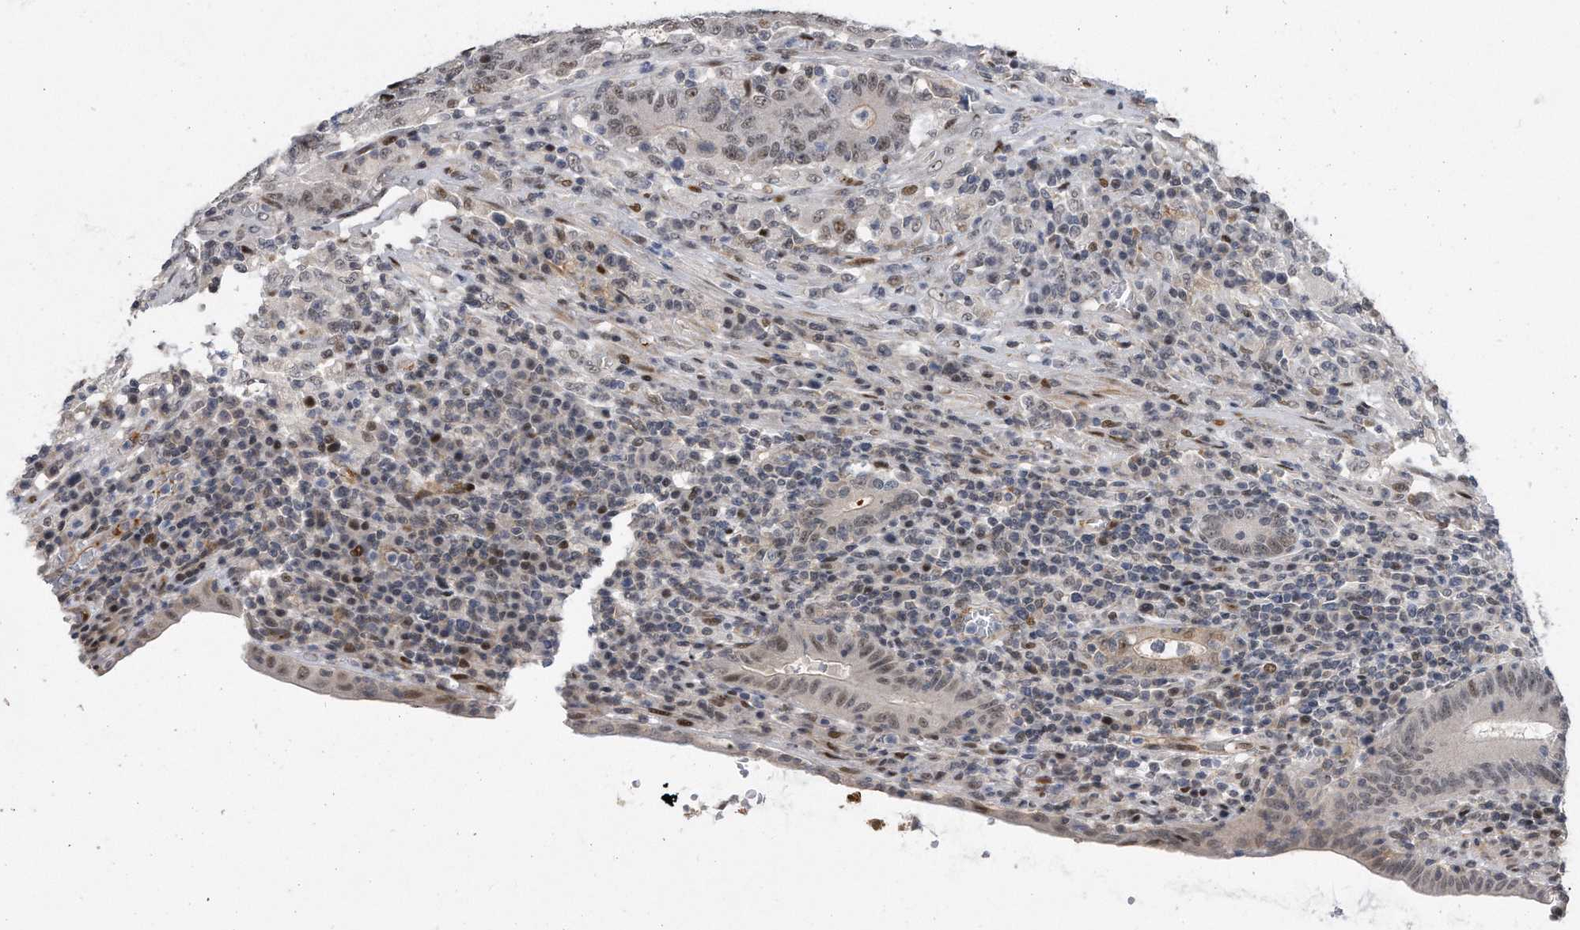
{"staining": {"intensity": "weak", "quantity": ">75%", "location": "nuclear"}, "tissue": "colorectal cancer", "cell_type": "Tumor cells", "image_type": "cancer", "snomed": [{"axis": "morphology", "description": "Normal tissue, NOS"}, {"axis": "morphology", "description": "Adenocarcinoma, NOS"}, {"axis": "topography", "description": "Colon"}], "caption": "Protein expression analysis of adenocarcinoma (colorectal) reveals weak nuclear staining in approximately >75% of tumor cells.", "gene": "PGBD2", "patient": {"sex": "female", "age": 75}}